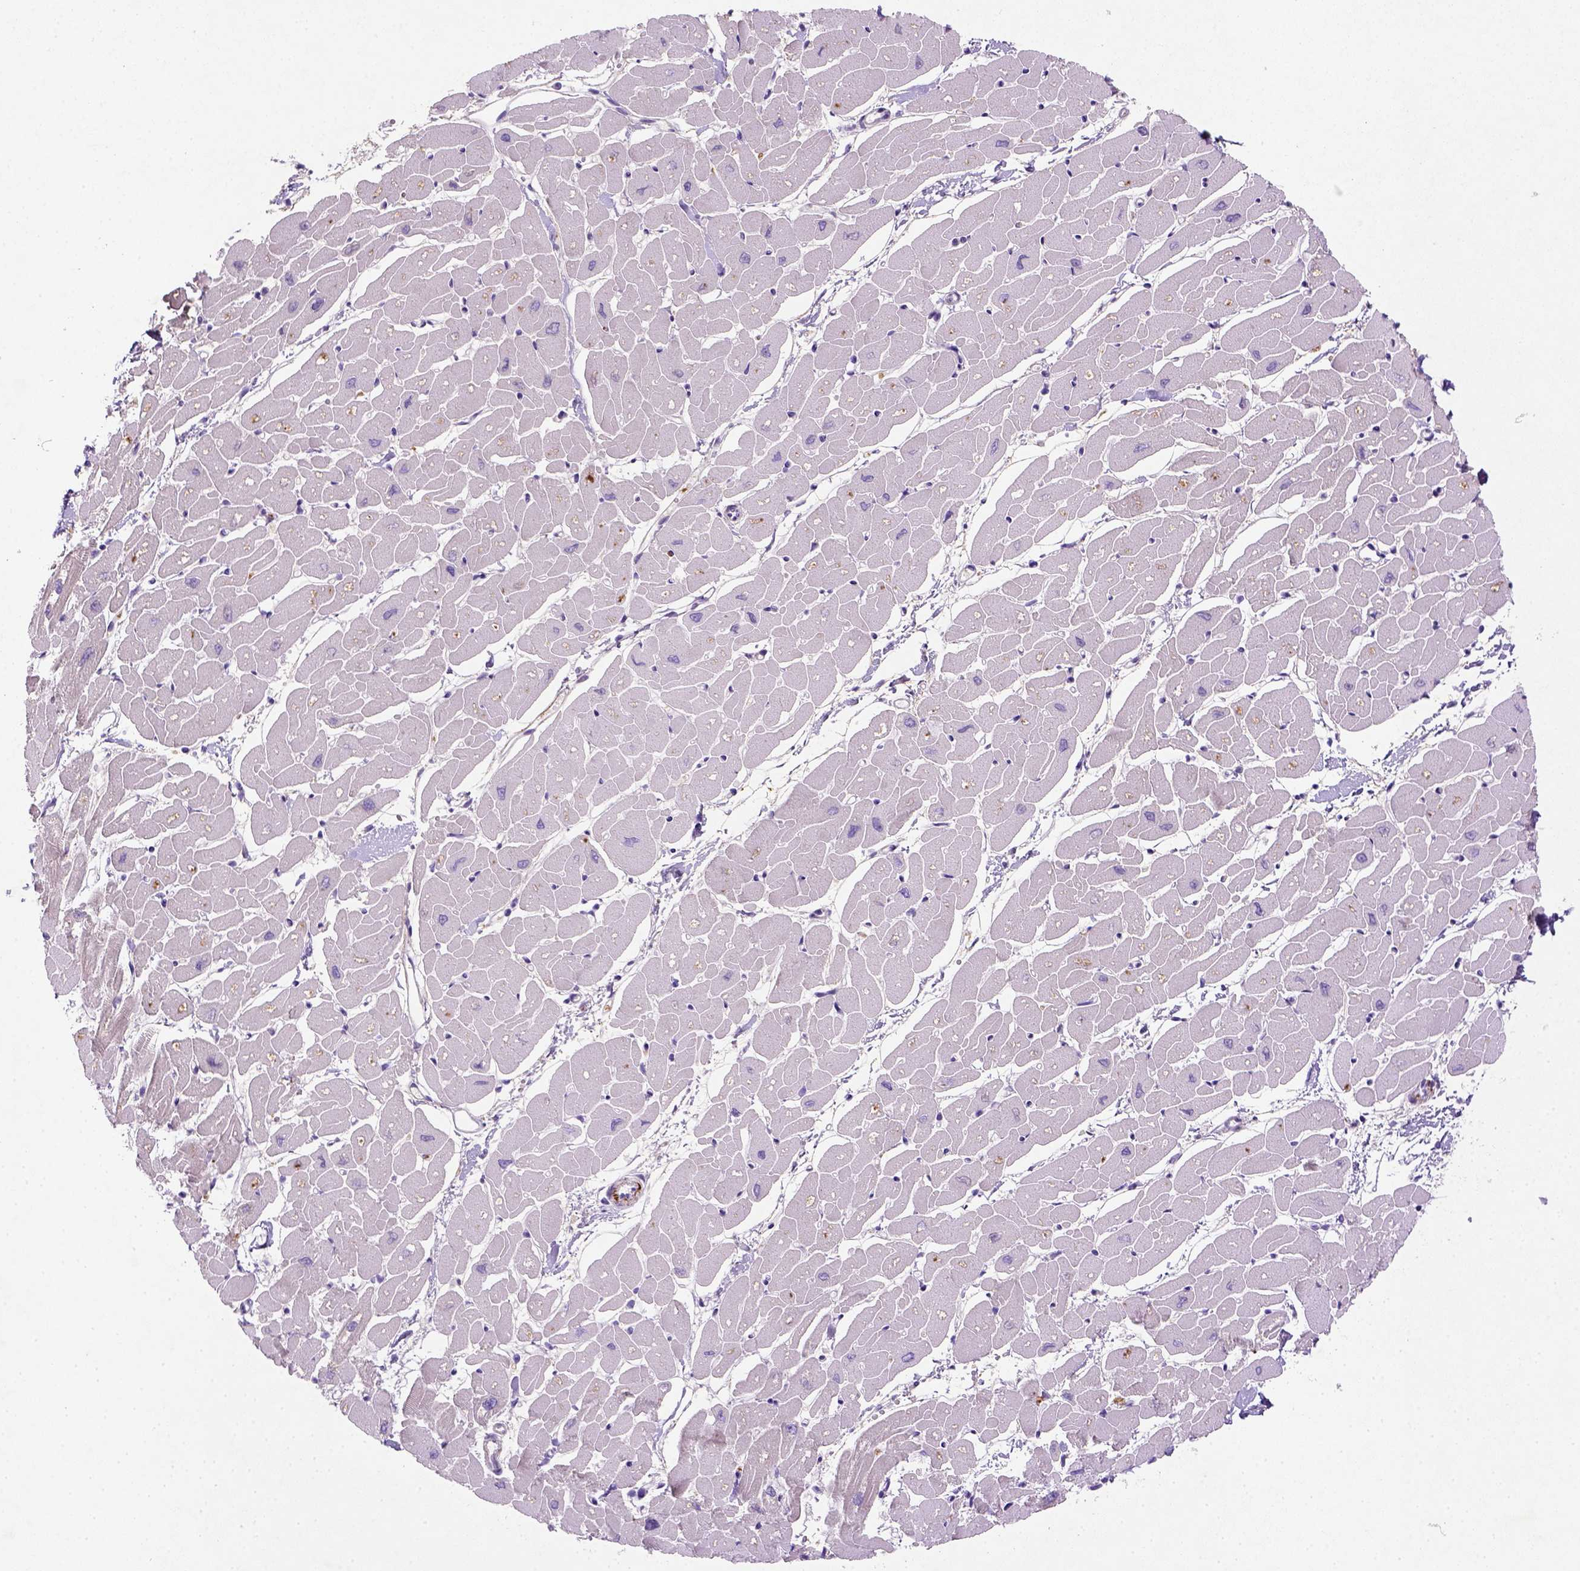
{"staining": {"intensity": "negative", "quantity": "none", "location": "none"}, "tissue": "heart muscle", "cell_type": "Cardiomyocytes", "image_type": "normal", "snomed": [{"axis": "morphology", "description": "Normal tissue, NOS"}, {"axis": "topography", "description": "Heart"}], "caption": "Heart muscle stained for a protein using IHC shows no expression cardiomyocytes.", "gene": "NUDT2", "patient": {"sex": "male", "age": 57}}